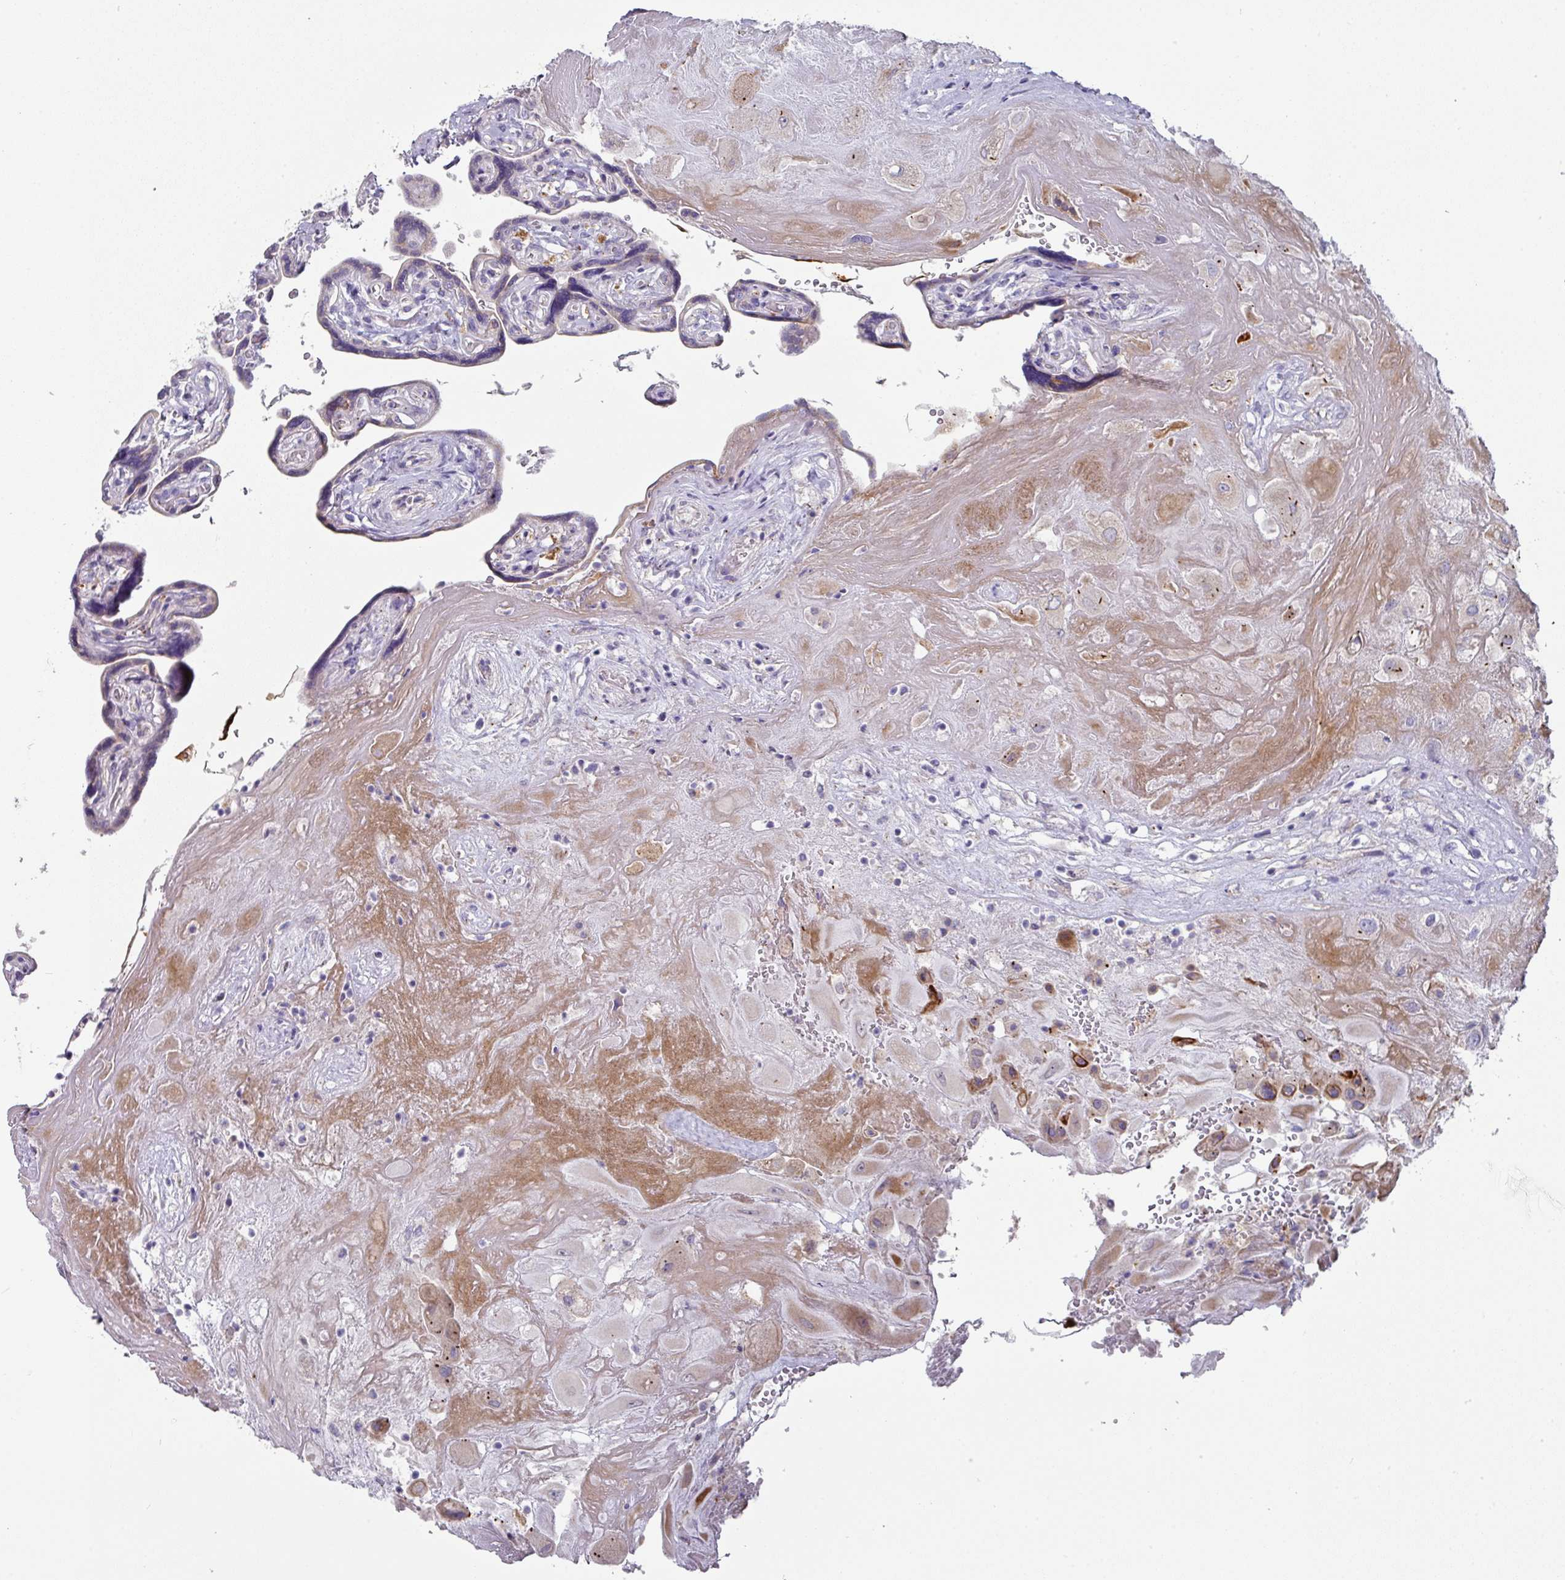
{"staining": {"intensity": "moderate", "quantity": "<25%", "location": "cytoplasmic/membranous"}, "tissue": "placenta", "cell_type": "Decidual cells", "image_type": "normal", "snomed": [{"axis": "morphology", "description": "Normal tissue, NOS"}, {"axis": "topography", "description": "Placenta"}], "caption": "Human placenta stained with a brown dye reveals moderate cytoplasmic/membranous positive expression in about <25% of decidual cells.", "gene": "IL4R", "patient": {"sex": "female", "age": 32}}